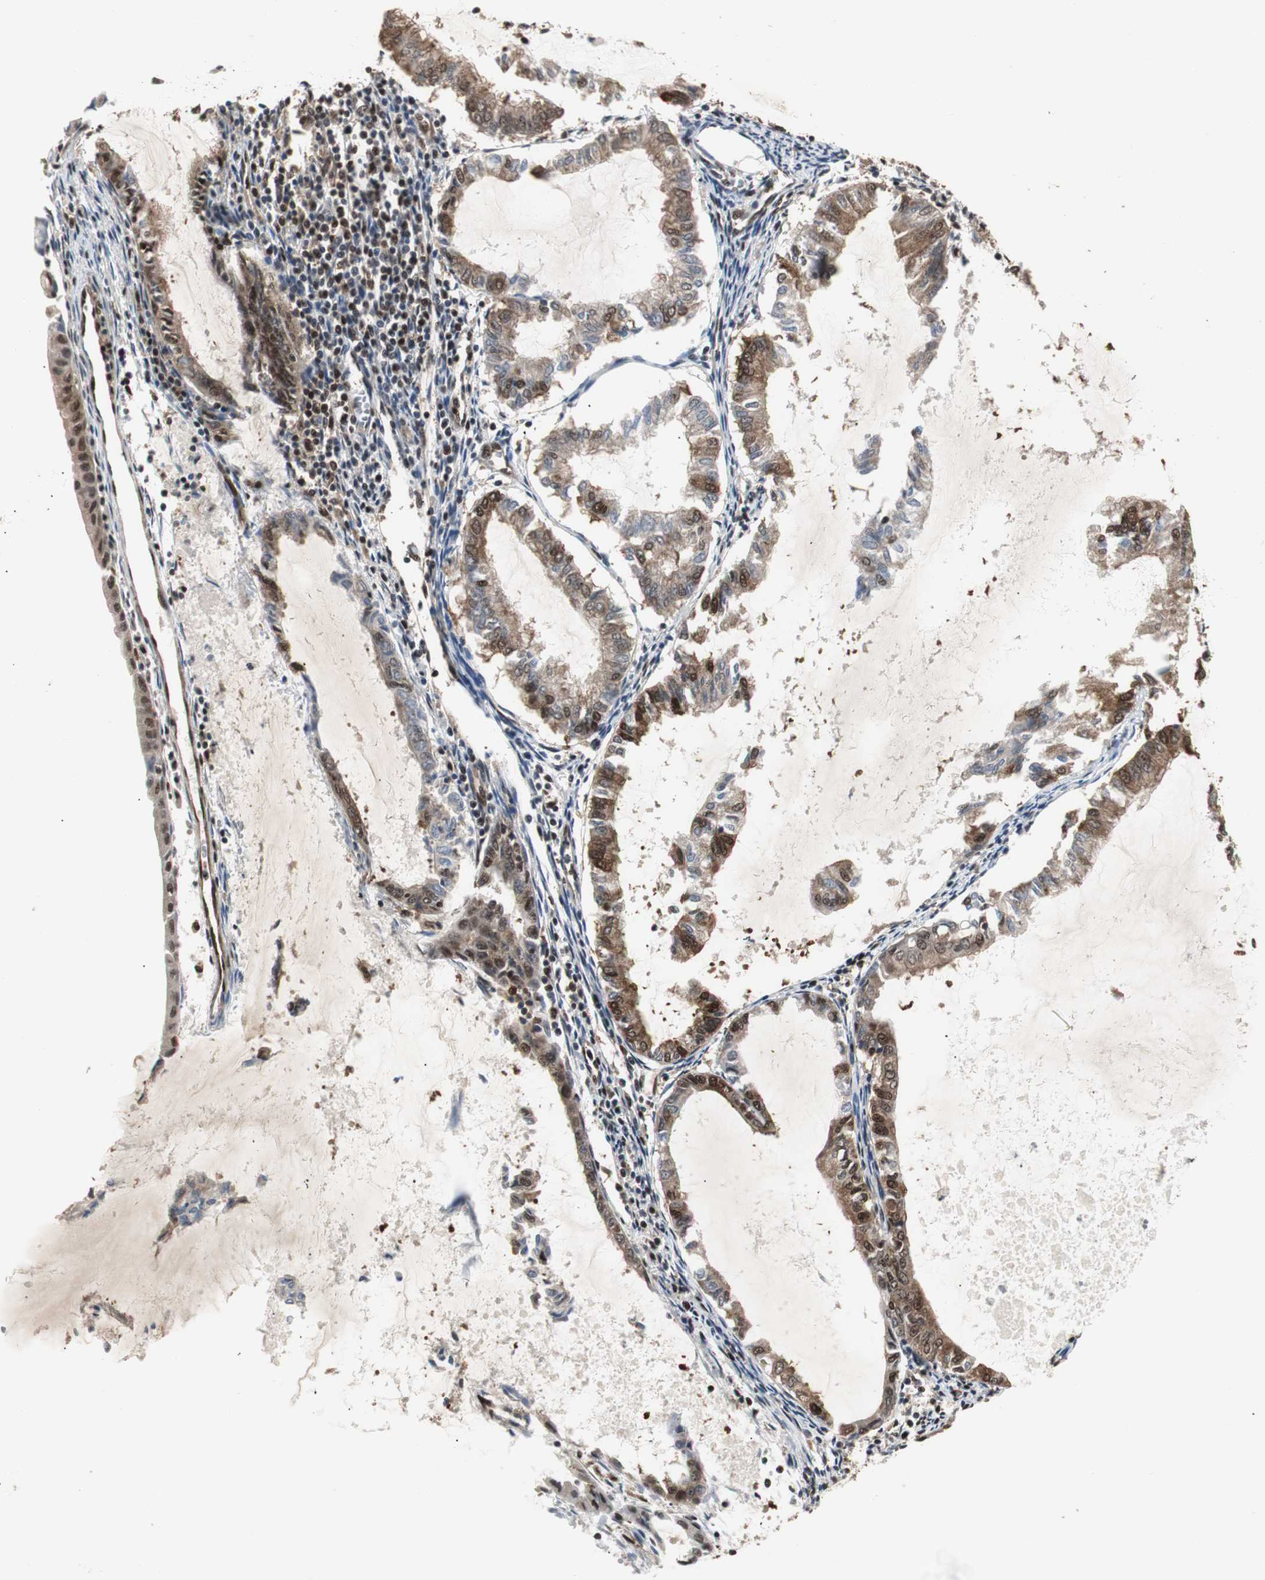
{"staining": {"intensity": "strong", "quantity": ">75%", "location": "cytoplasmic/membranous,nuclear"}, "tissue": "endometrial cancer", "cell_type": "Tumor cells", "image_type": "cancer", "snomed": [{"axis": "morphology", "description": "Adenocarcinoma, NOS"}, {"axis": "topography", "description": "Endometrium"}], "caption": "Tumor cells show strong cytoplasmic/membranous and nuclear positivity in approximately >75% of cells in adenocarcinoma (endometrial). Ihc stains the protein in brown and the nuclei are stained blue.", "gene": "ACLY", "patient": {"sex": "female", "age": 86}}